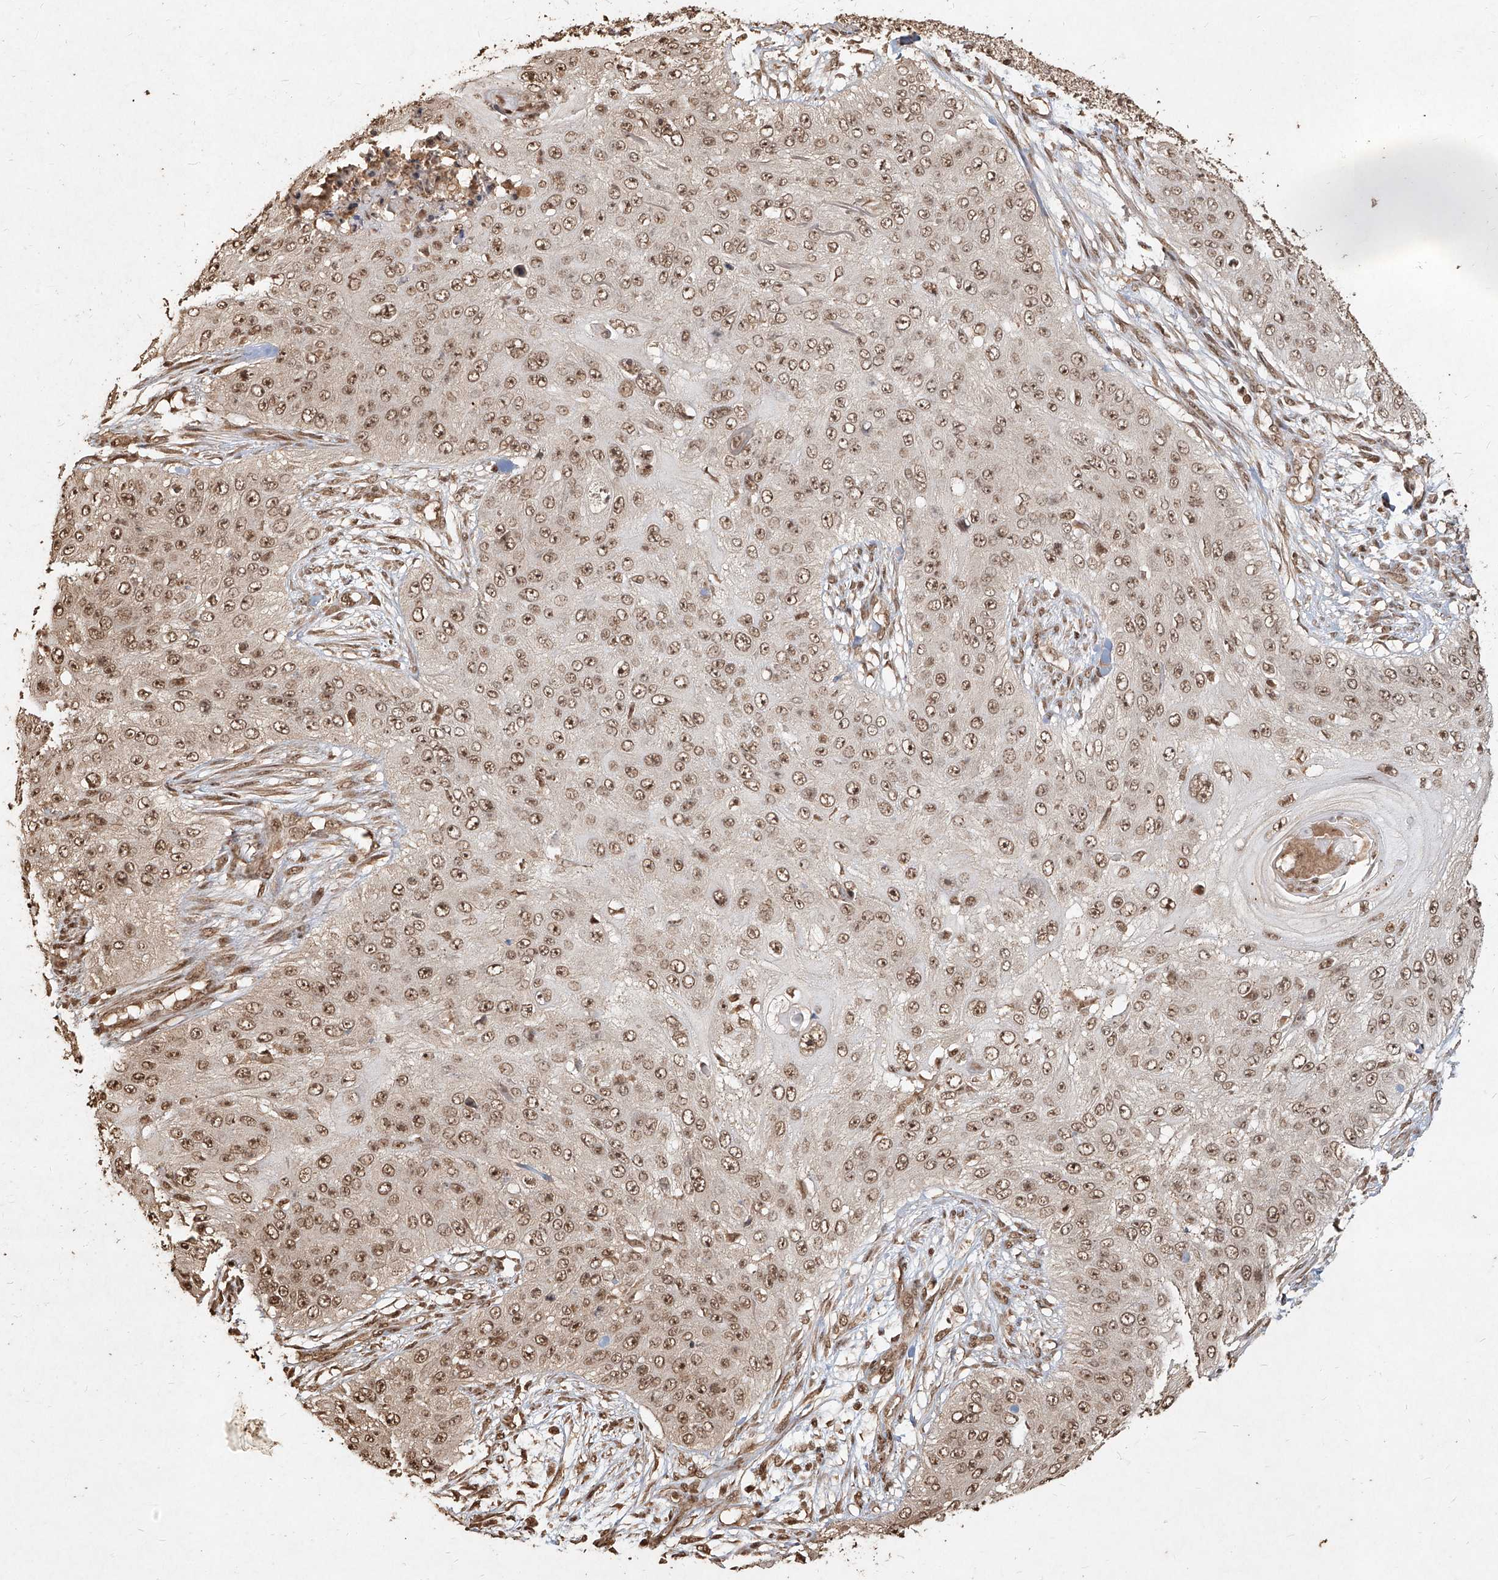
{"staining": {"intensity": "moderate", "quantity": ">75%", "location": "nuclear"}, "tissue": "skin cancer", "cell_type": "Tumor cells", "image_type": "cancer", "snomed": [{"axis": "morphology", "description": "Squamous cell carcinoma, NOS"}, {"axis": "topography", "description": "Skin"}], "caption": "Skin cancer stained for a protein exhibits moderate nuclear positivity in tumor cells.", "gene": "UBE2K", "patient": {"sex": "female", "age": 80}}